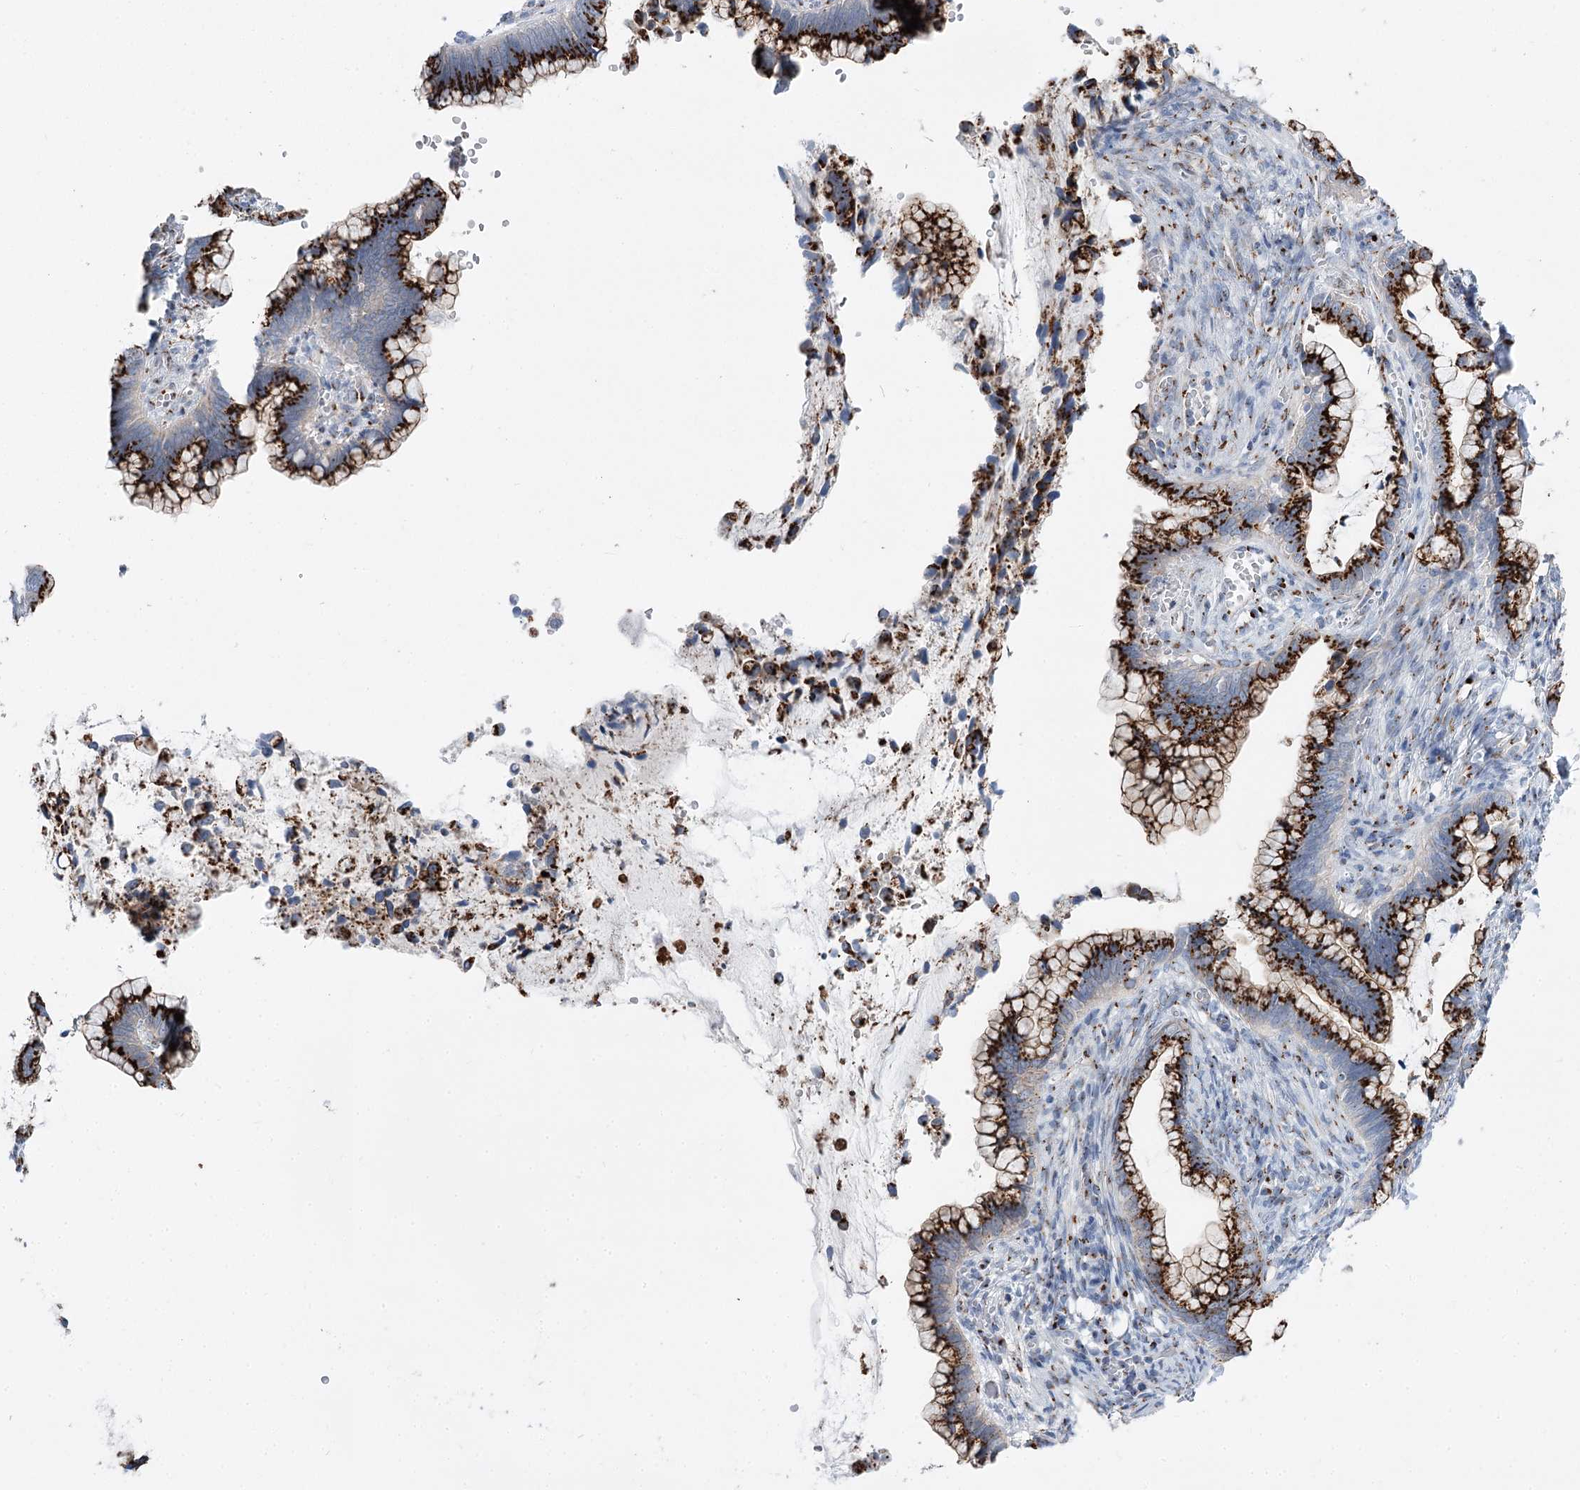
{"staining": {"intensity": "strong", "quantity": ">75%", "location": "cytoplasmic/membranous"}, "tissue": "cervical cancer", "cell_type": "Tumor cells", "image_type": "cancer", "snomed": [{"axis": "morphology", "description": "Adenocarcinoma, NOS"}, {"axis": "topography", "description": "Cervix"}], "caption": "The micrograph shows immunohistochemical staining of cervical cancer (adenocarcinoma). There is strong cytoplasmic/membranous expression is present in about >75% of tumor cells.", "gene": "TMEM165", "patient": {"sex": "female", "age": 44}}